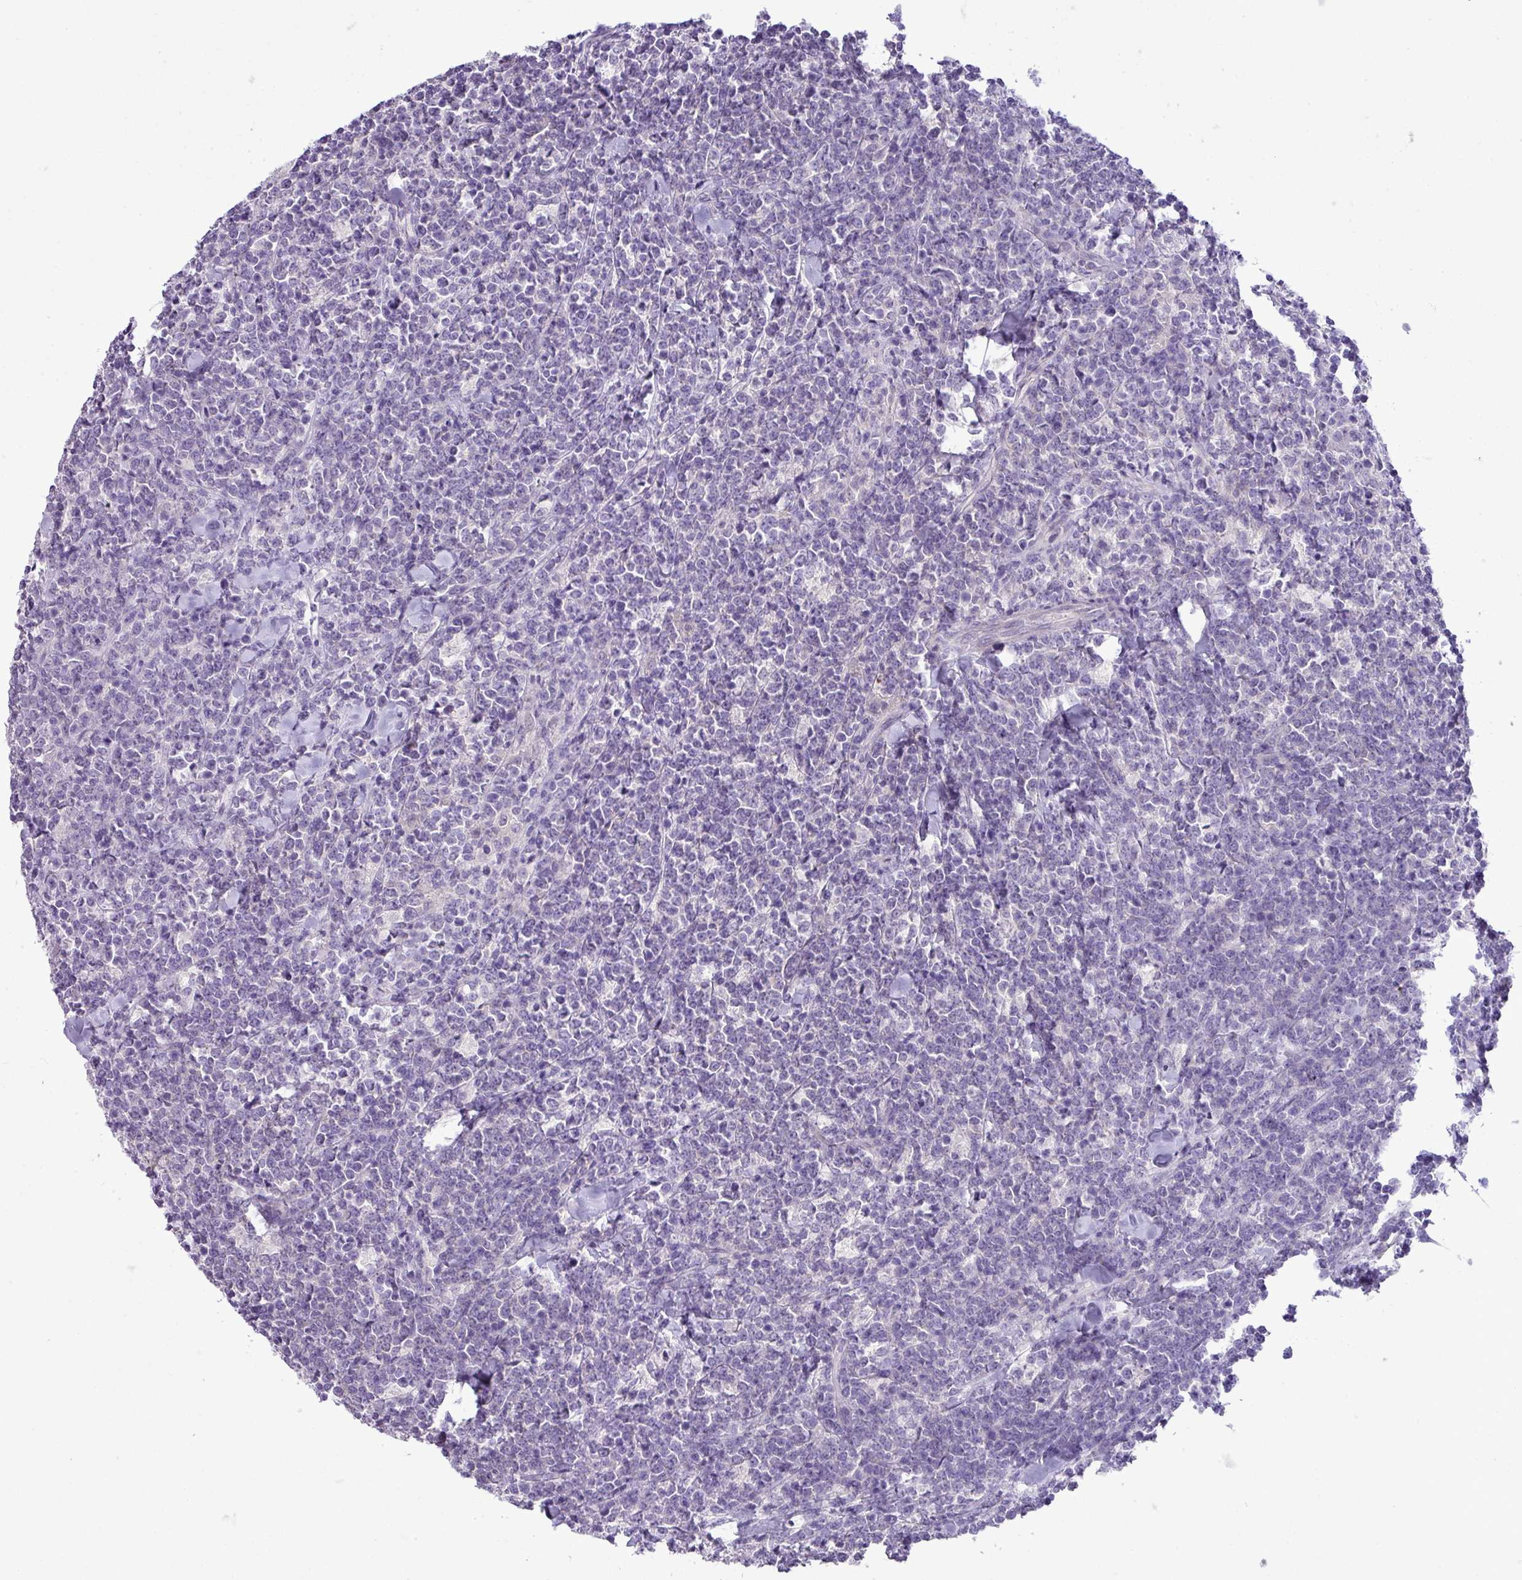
{"staining": {"intensity": "negative", "quantity": "none", "location": "none"}, "tissue": "lymphoma", "cell_type": "Tumor cells", "image_type": "cancer", "snomed": [{"axis": "morphology", "description": "Malignant lymphoma, non-Hodgkin's type, High grade"}, {"axis": "topography", "description": "Small intestine"}, {"axis": "topography", "description": "Colon"}], "caption": "IHC of lymphoma displays no positivity in tumor cells.", "gene": "ZSCAN5A", "patient": {"sex": "male", "age": 8}}